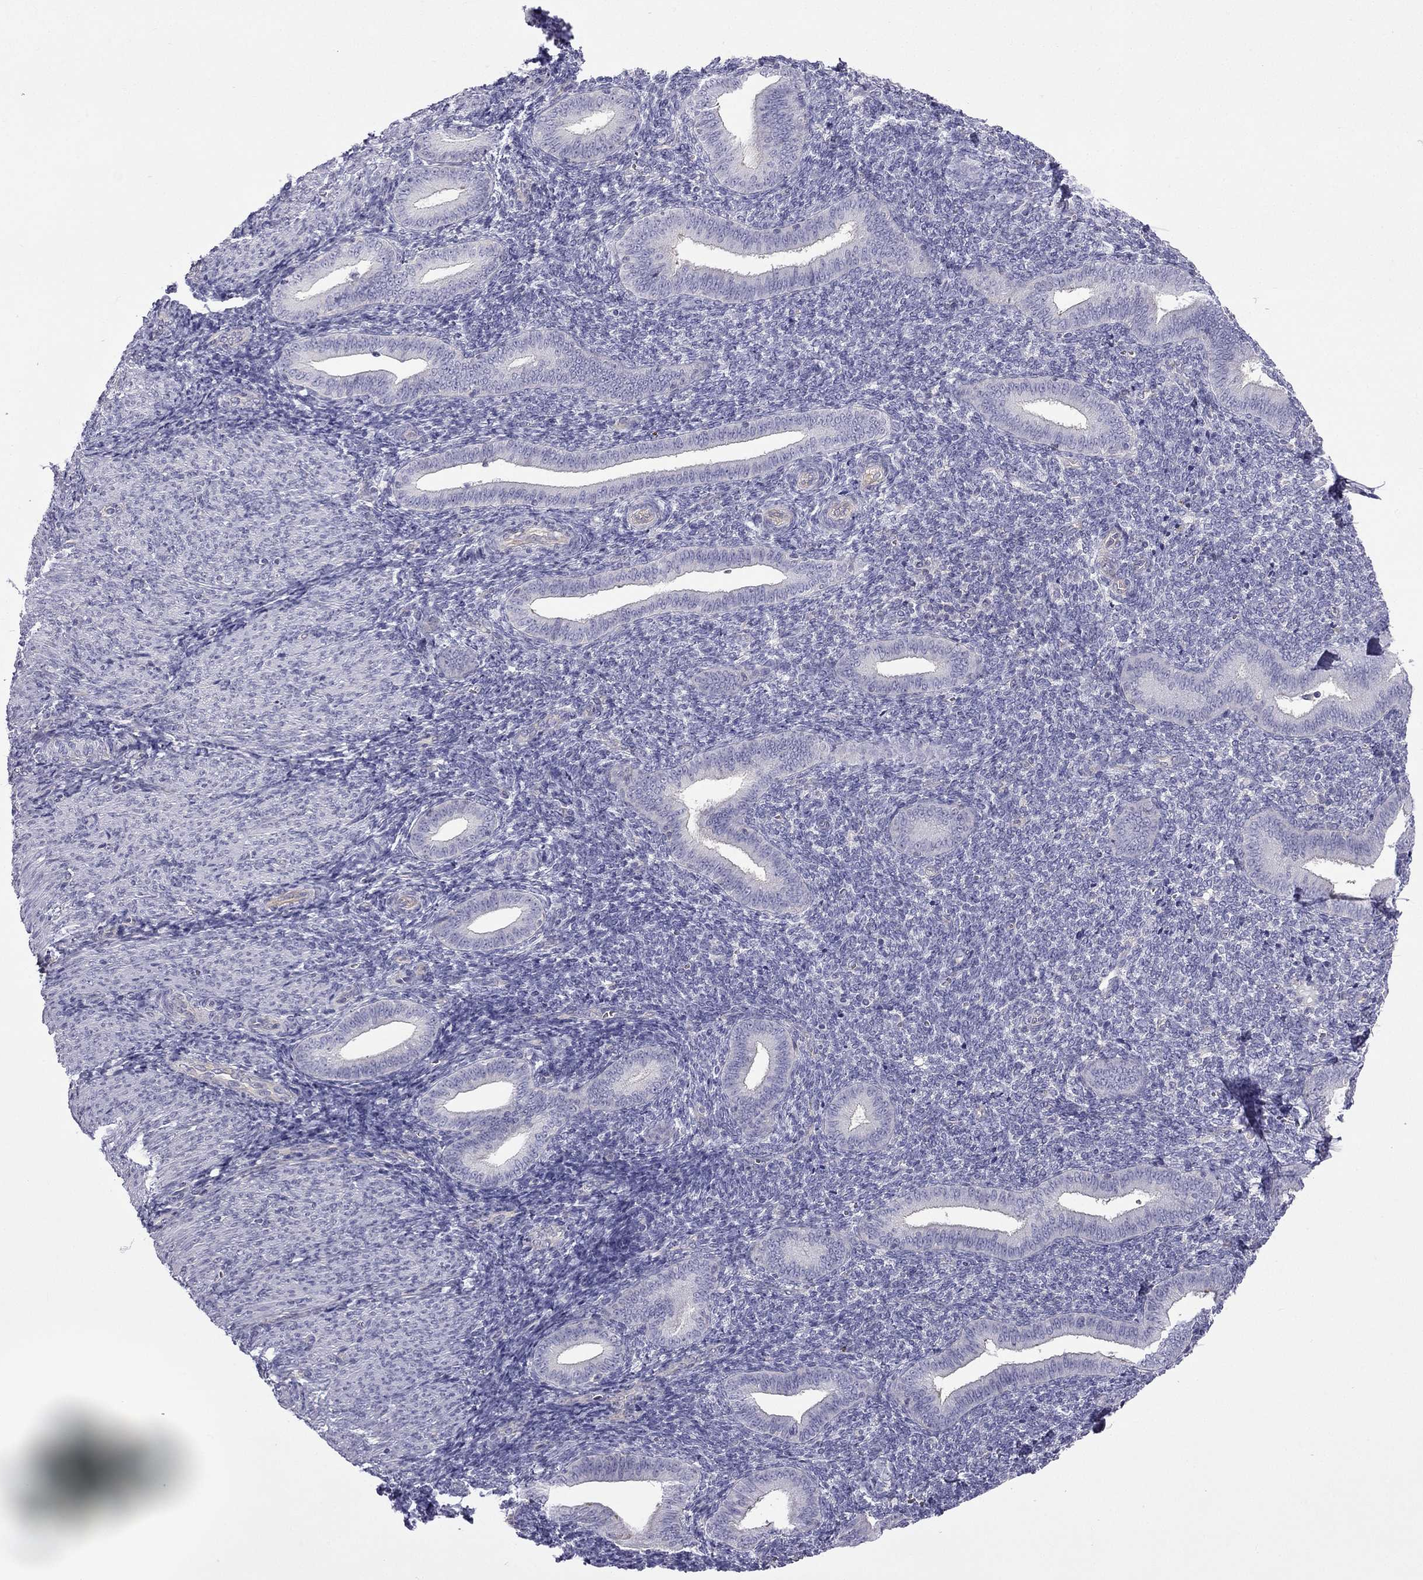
{"staining": {"intensity": "negative", "quantity": "none", "location": "none"}, "tissue": "endometrium", "cell_type": "Cells in endometrial stroma", "image_type": "normal", "snomed": [{"axis": "morphology", "description": "Normal tissue, NOS"}, {"axis": "topography", "description": "Endometrium"}], "caption": "A high-resolution image shows immunohistochemistry staining of unremarkable endometrium, which demonstrates no significant expression in cells in endometrial stroma.", "gene": "GJA8", "patient": {"sex": "female", "age": 25}}